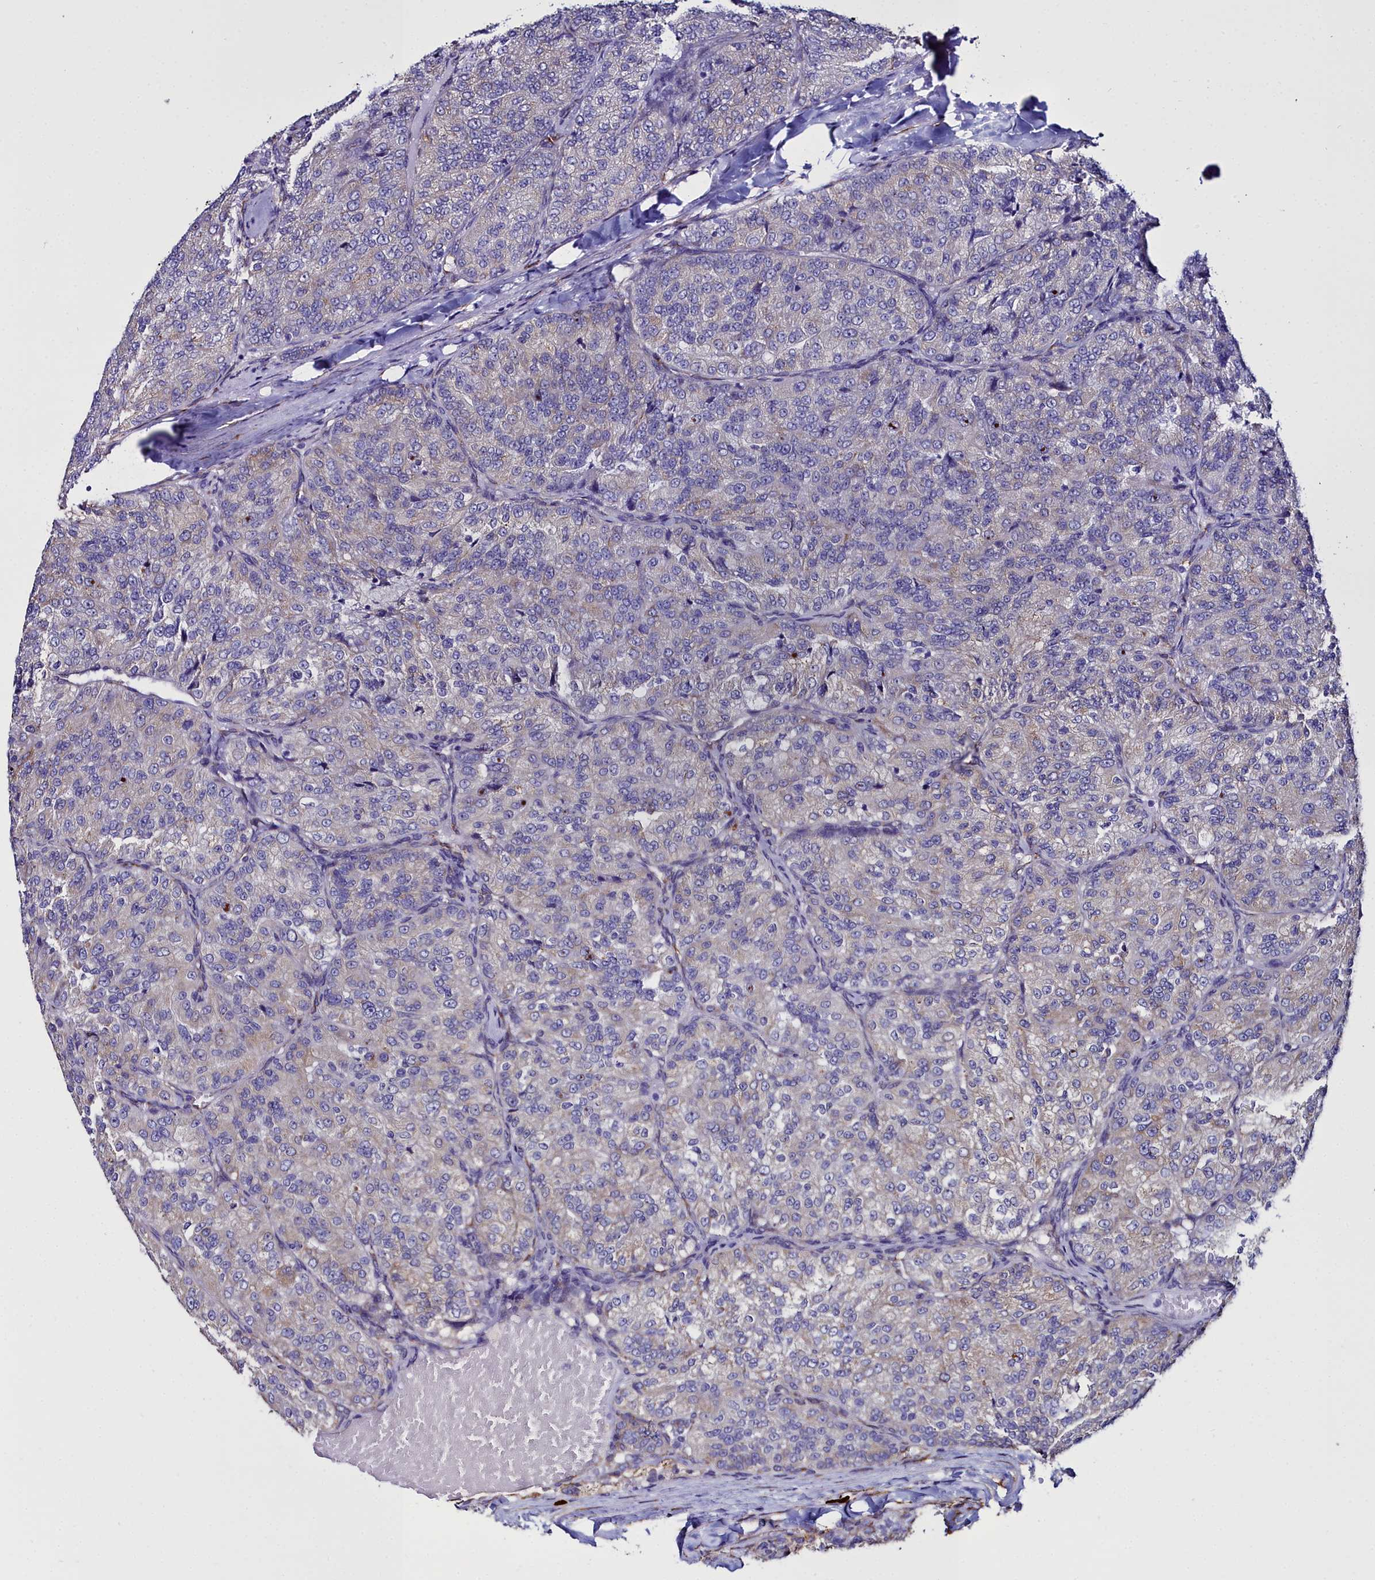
{"staining": {"intensity": "weak", "quantity": "<25%", "location": "cytoplasmic/membranous"}, "tissue": "renal cancer", "cell_type": "Tumor cells", "image_type": "cancer", "snomed": [{"axis": "morphology", "description": "Adenocarcinoma, NOS"}, {"axis": "topography", "description": "Kidney"}], "caption": "There is no significant expression in tumor cells of renal adenocarcinoma.", "gene": "TXNDC5", "patient": {"sex": "female", "age": 63}}